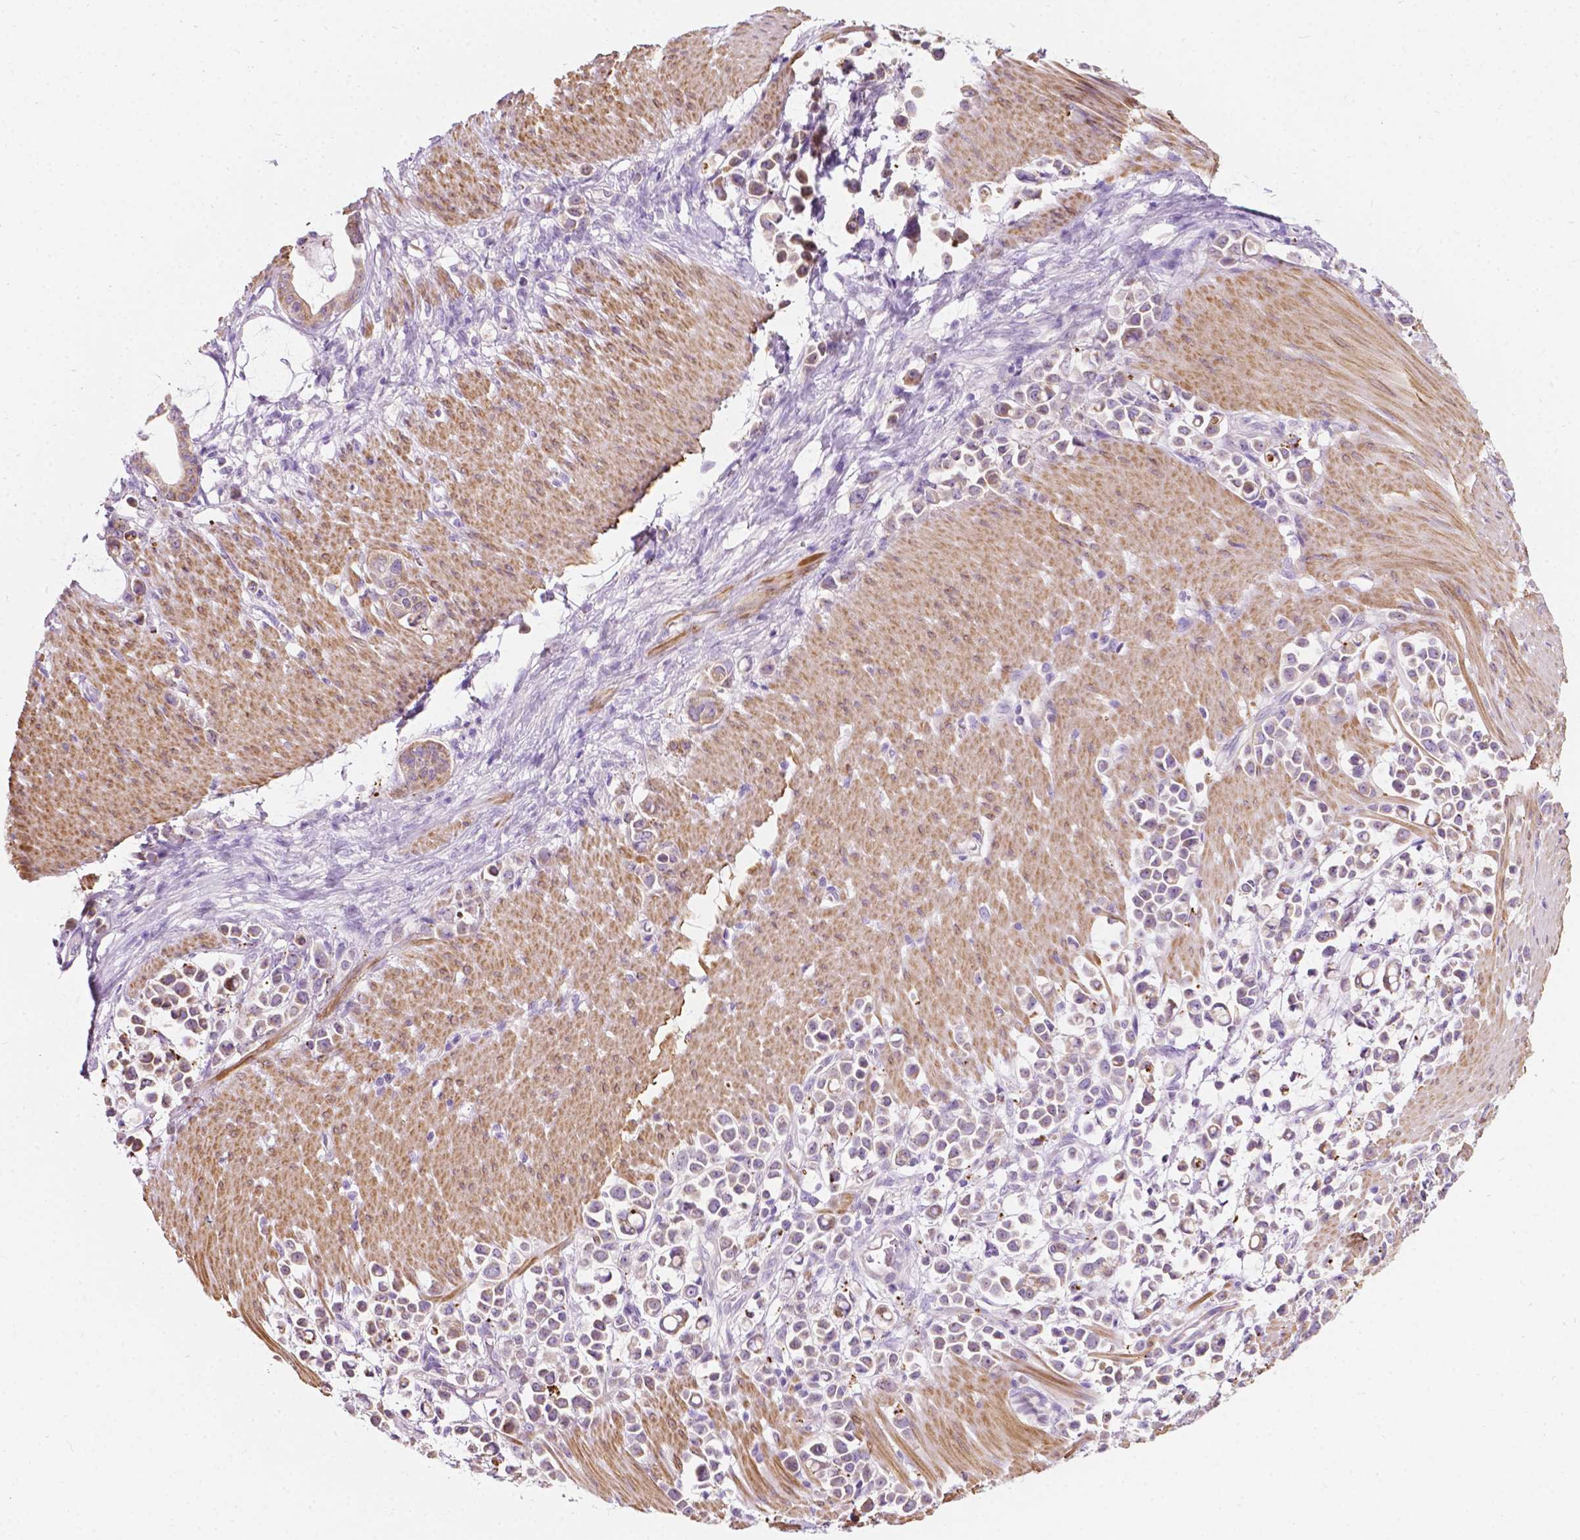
{"staining": {"intensity": "moderate", "quantity": "25%-75%", "location": "cytoplasmic/membranous"}, "tissue": "stomach cancer", "cell_type": "Tumor cells", "image_type": "cancer", "snomed": [{"axis": "morphology", "description": "Adenocarcinoma, NOS"}, {"axis": "topography", "description": "Stomach"}], "caption": "Immunohistochemistry (IHC) staining of stomach cancer, which reveals medium levels of moderate cytoplasmic/membranous staining in approximately 25%-75% of tumor cells indicating moderate cytoplasmic/membranous protein expression. The staining was performed using DAB (3,3'-diaminobenzidine) (brown) for protein detection and nuclei were counterstained in hematoxylin (blue).", "gene": "NOS1AP", "patient": {"sex": "male", "age": 82}}